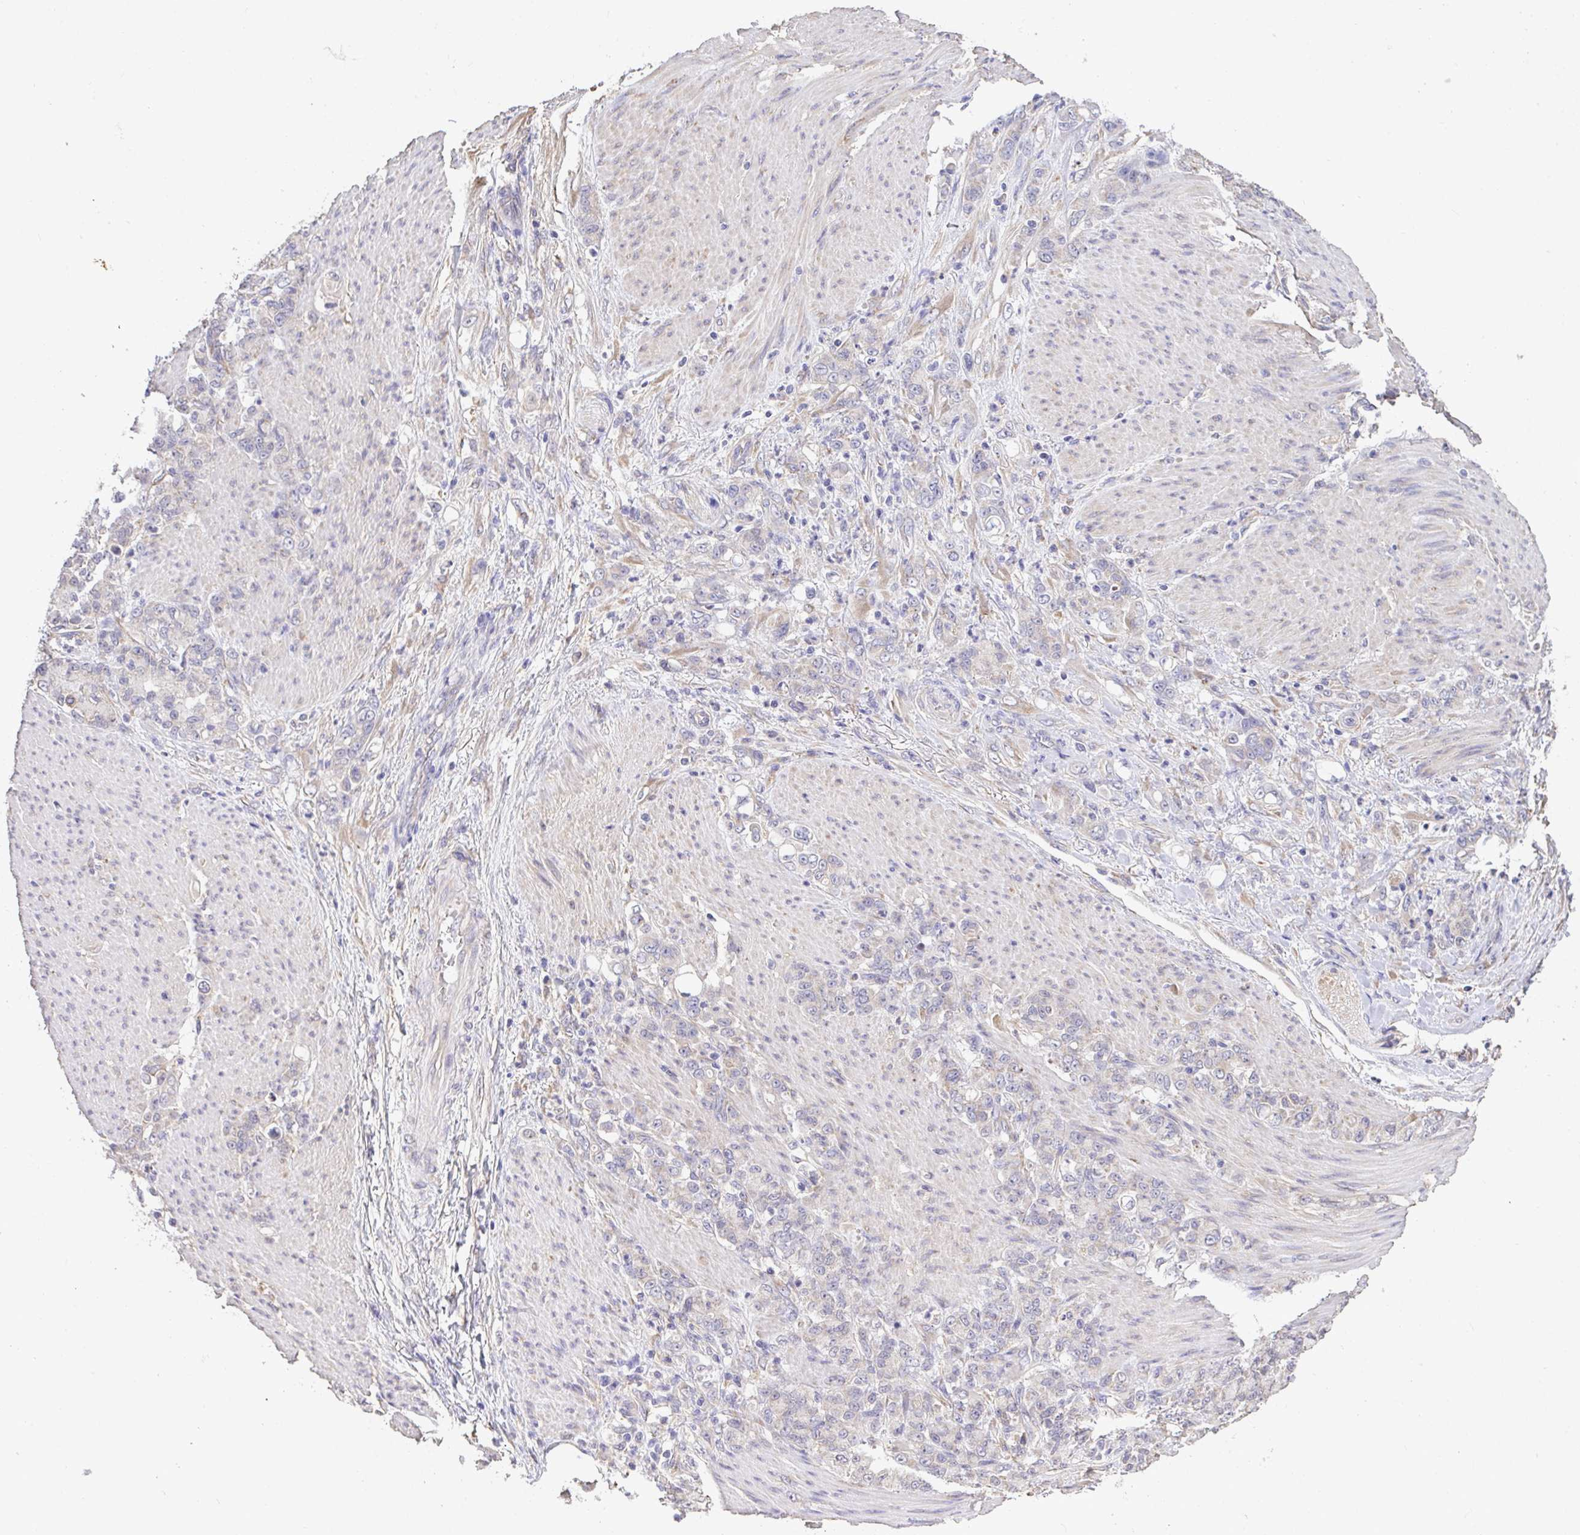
{"staining": {"intensity": "weak", "quantity": "<25%", "location": "cytoplasmic/membranous"}, "tissue": "stomach cancer", "cell_type": "Tumor cells", "image_type": "cancer", "snomed": [{"axis": "morphology", "description": "Adenocarcinoma, NOS"}, {"axis": "topography", "description": "Stomach"}], "caption": "Stomach cancer was stained to show a protein in brown. There is no significant positivity in tumor cells.", "gene": "MPC2", "patient": {"sex": "female", "age": 79}}